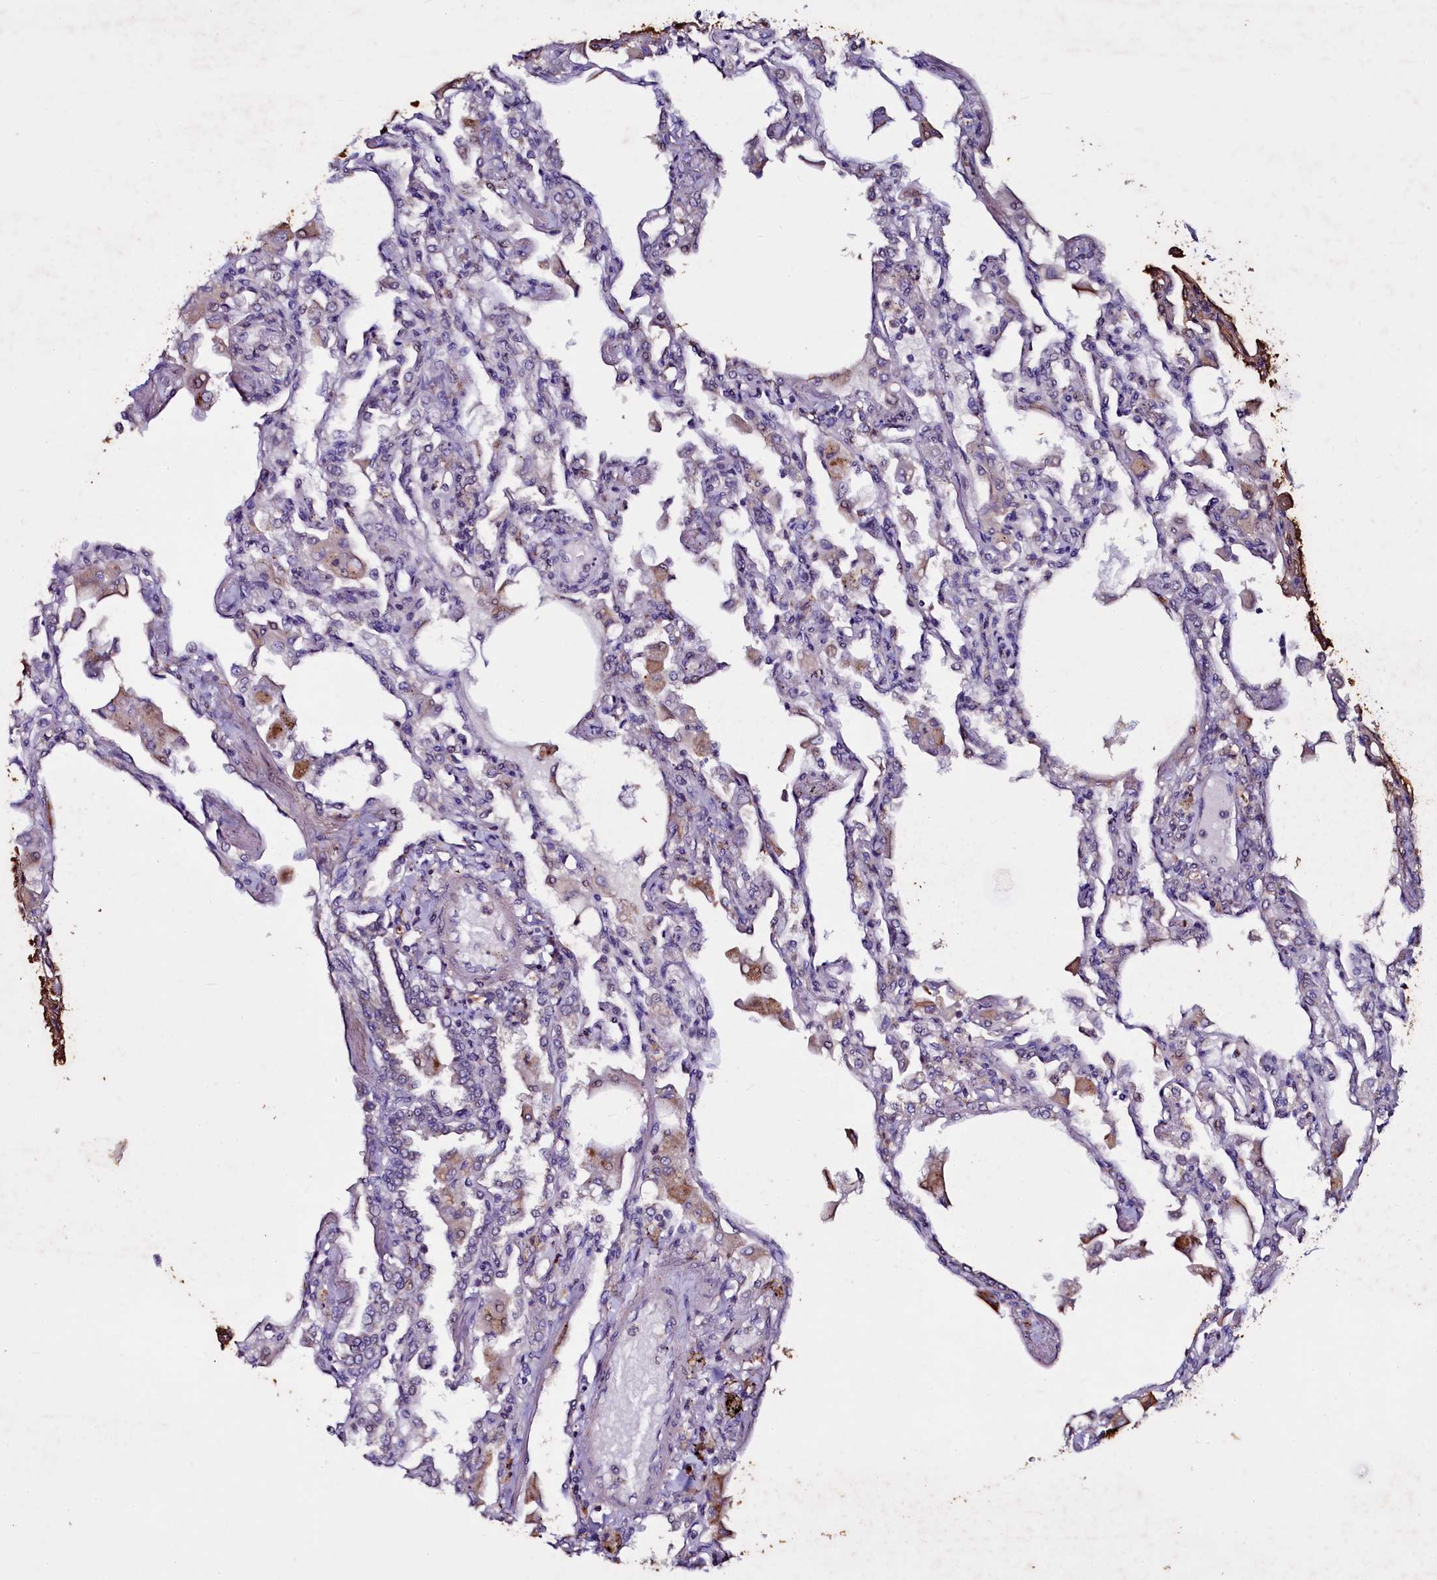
{"staining": {"intensity": "negative", "quantity": "none", "location": "none"}, "tissue": "lung", "cell_type": "Alveolar cells", "image_type": "normal", "snomed": [{"axis": "morphology", "description": "Normal tissue, NOS"}, {"axis": "topography", "description": "Bronchus"}, {"axis": "topography", "description": "Lung"}], "caption": "A photomicrograph of human lung is negative for staining in alveolar cells. (Stains: DAB (3,3'-diaminobenzidine) IHC with hematoxylin counter stain, Microscopy: brightfield microscopy at high magnification).", "gene": "SELENOT", "patient": {"sex": "female", "age": 49}}